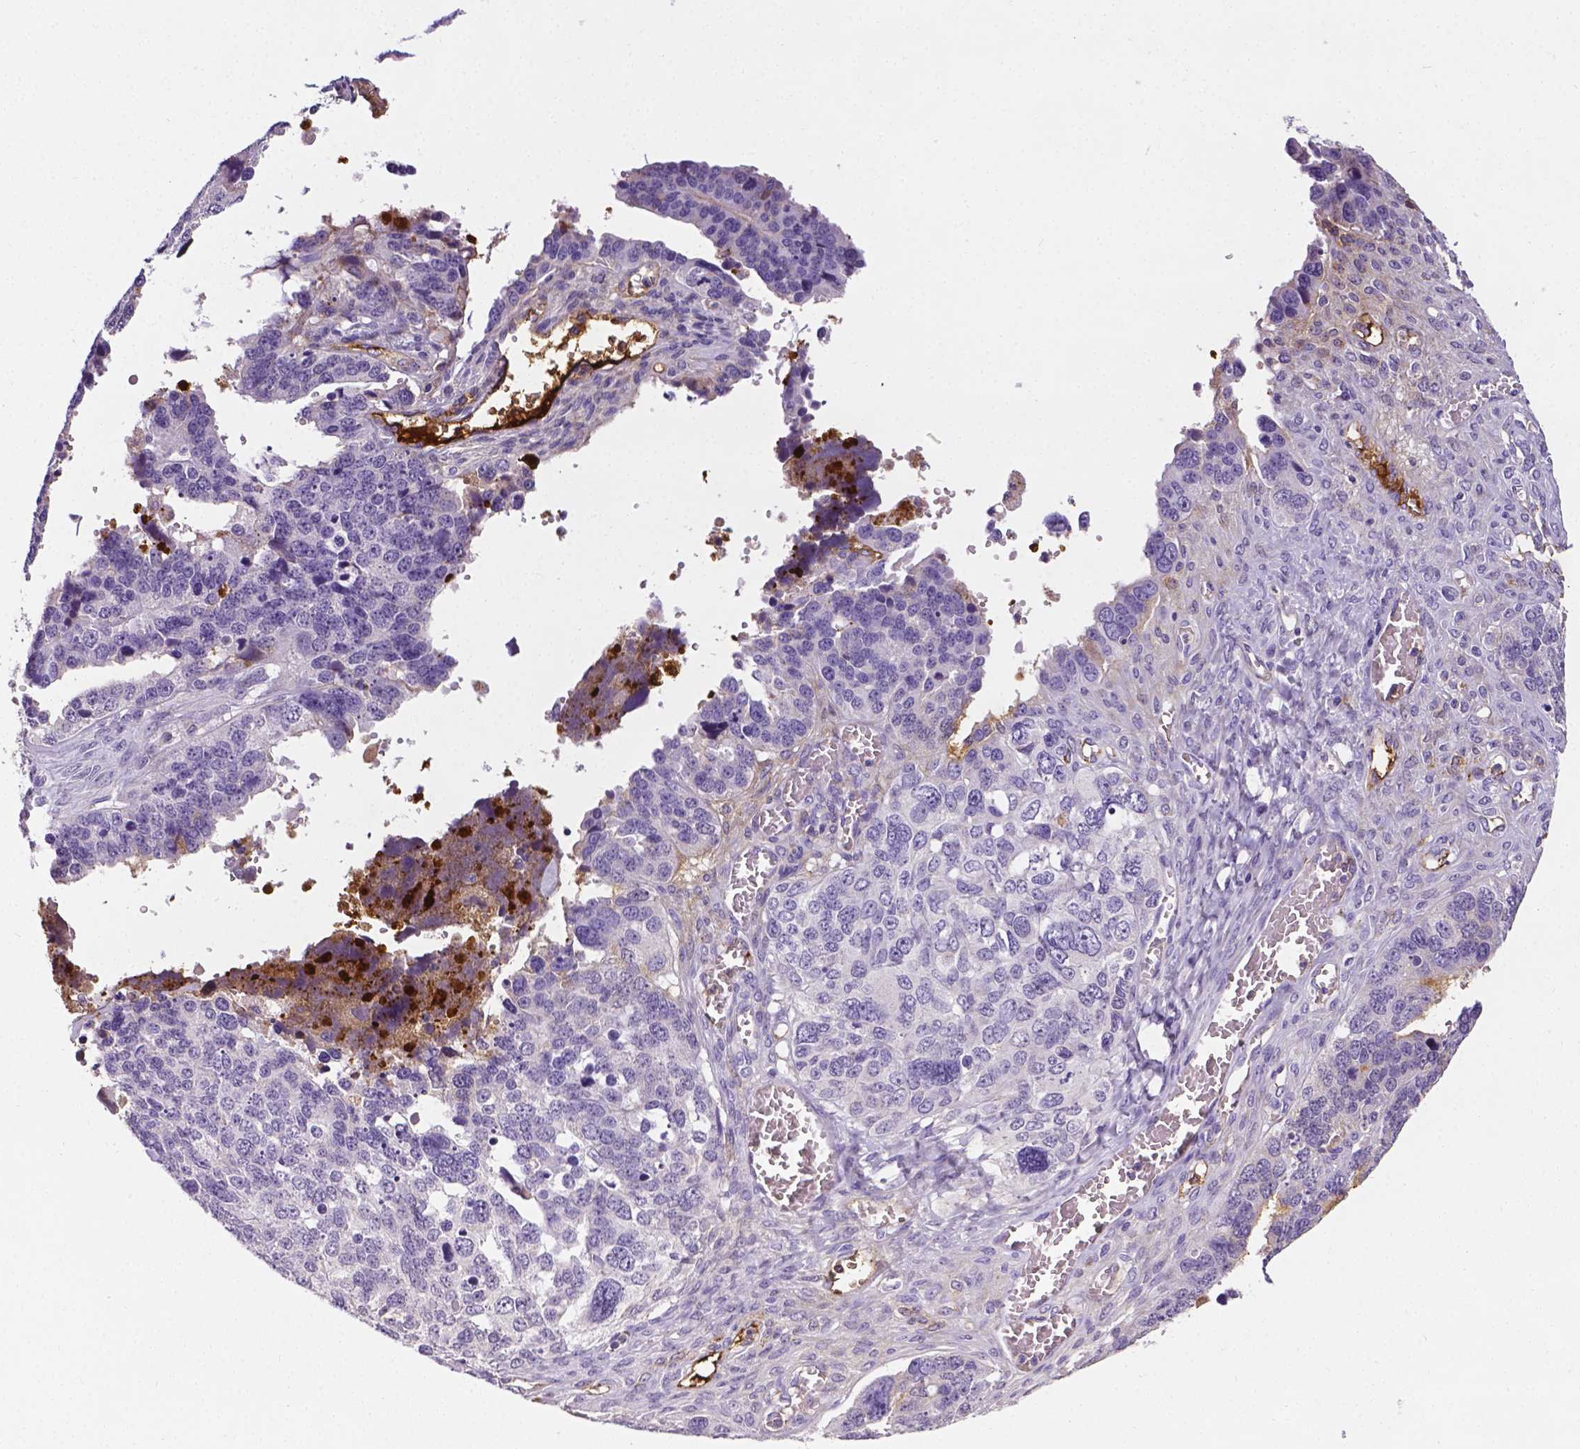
{"staining": {"intensity": "negative", "quantity": "none", "location": "none"}, "tissue": "ovarian cancer", "cell_type": "Tumor cells", "image_type": "cancer", "snomed": [{"axis": "morphology", "description": "Cystadenocarcinoma, serous, NOS"}, {"axis": "topography", "description": "Ovary"}], "caption": "The IHC histopathology image has no significant staining in tumor cells of ovarian cancer (serous cystadenocarcinoma) tissue.", "gene": "APOE", "patient": {"sex": "female", "age": 76}}